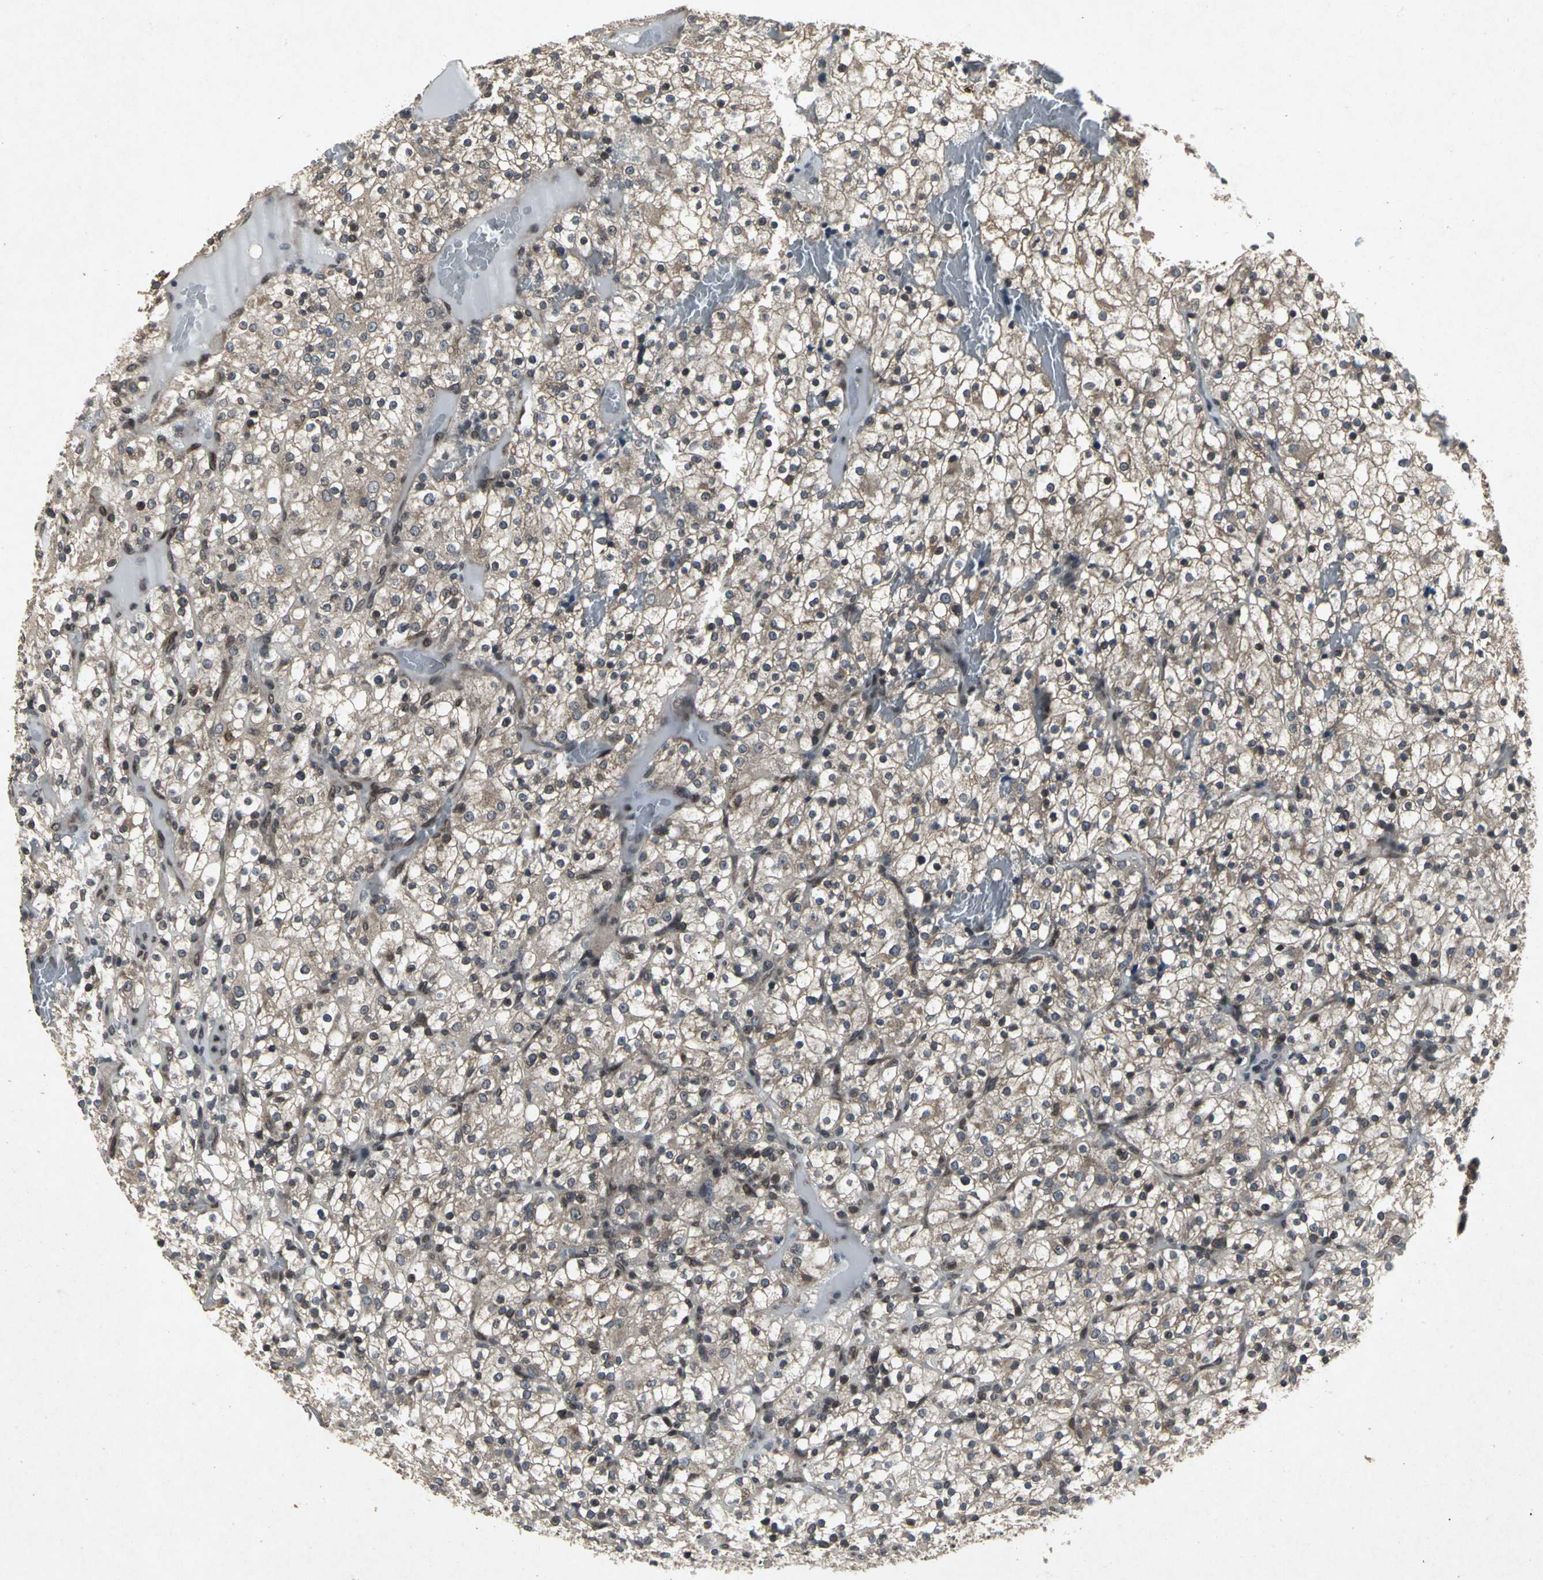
{"staining": {"intensity": "moderate", "quantity": ">75%", "location": "cytoplasmic/membranous,nuclear"}, "tissue": "renal cancer", "cell_type": "Tumor cells", "image_type": "cancer", "snomed": [{"axis": "morphology", "description": "Normal tissue, NOS"}, {"axis": "morphology", "description": "Adenocarcinoma, NOS"}, {"axis": "topography", "description": "Kidney"}], "caption": "A brown stain shows moderate cytoplasmic/membranous and nuclear positivity of a protein in human renal cancer tumor cells. Ihc stains the protein of interest in brown and the nuclei are stained blue.", "gene": "SH2B3", "patient": {"sex": "female", "age": 72}}